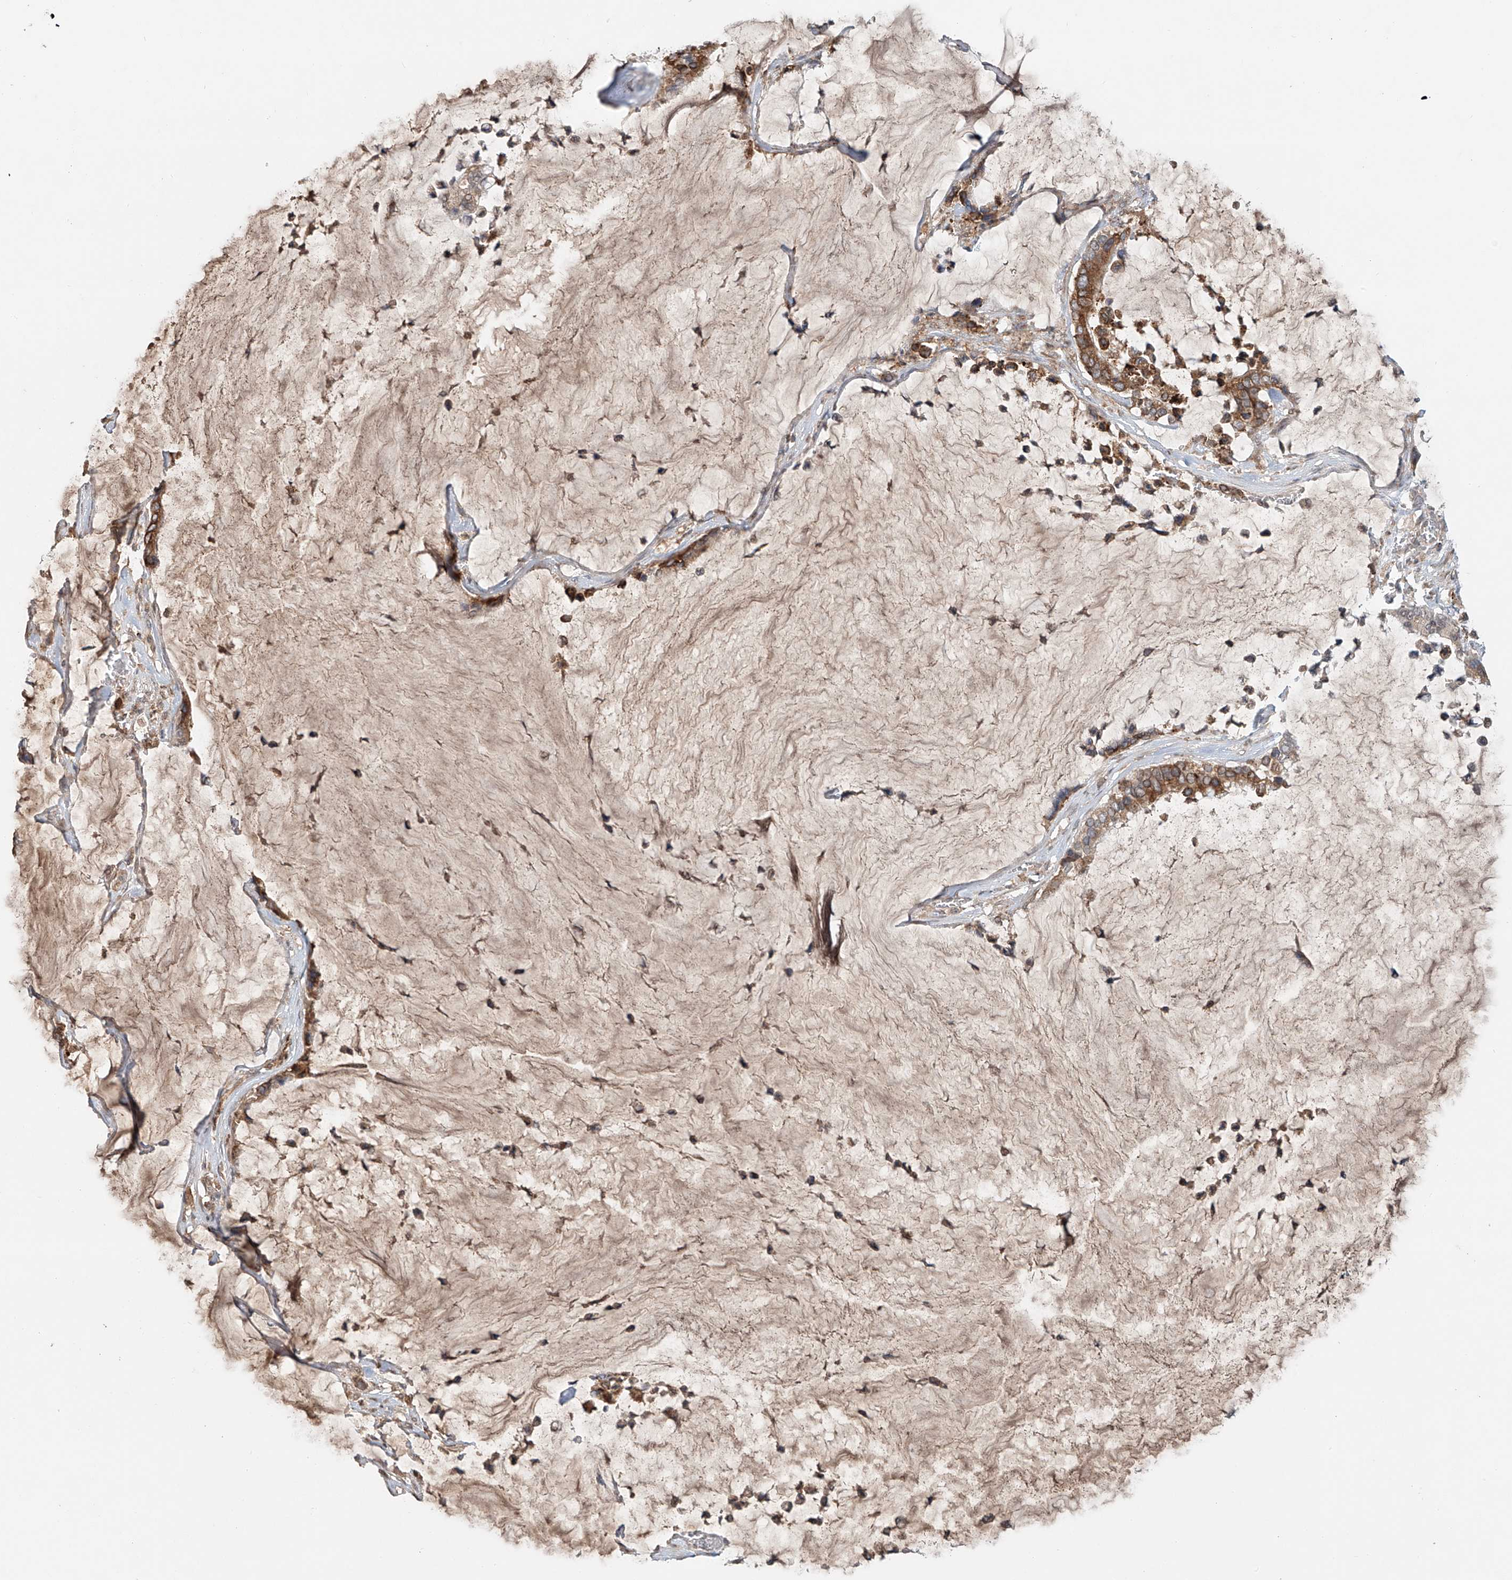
{"staining": {"intensity": "moderate", "quantity": ">75%", "location": "cytoplasmic/membranous"}, "tissue": "pancreatic cancer", "cell_type": "Tumor cells", "image_type": "cancer", "snomed": [{"axis": "morphology", "description": "Adenocarcinoma, NOS"}, {"axis": "topography", "description": "Pancreas"}], "caption": "Pancreatic adenocarcinoma stained for a protein demonstrates moderate cytoplasmic/membranous positivity in tumor cells.", "gene": "ERO1A", "patient": {"sex": "male", "age": 41}}